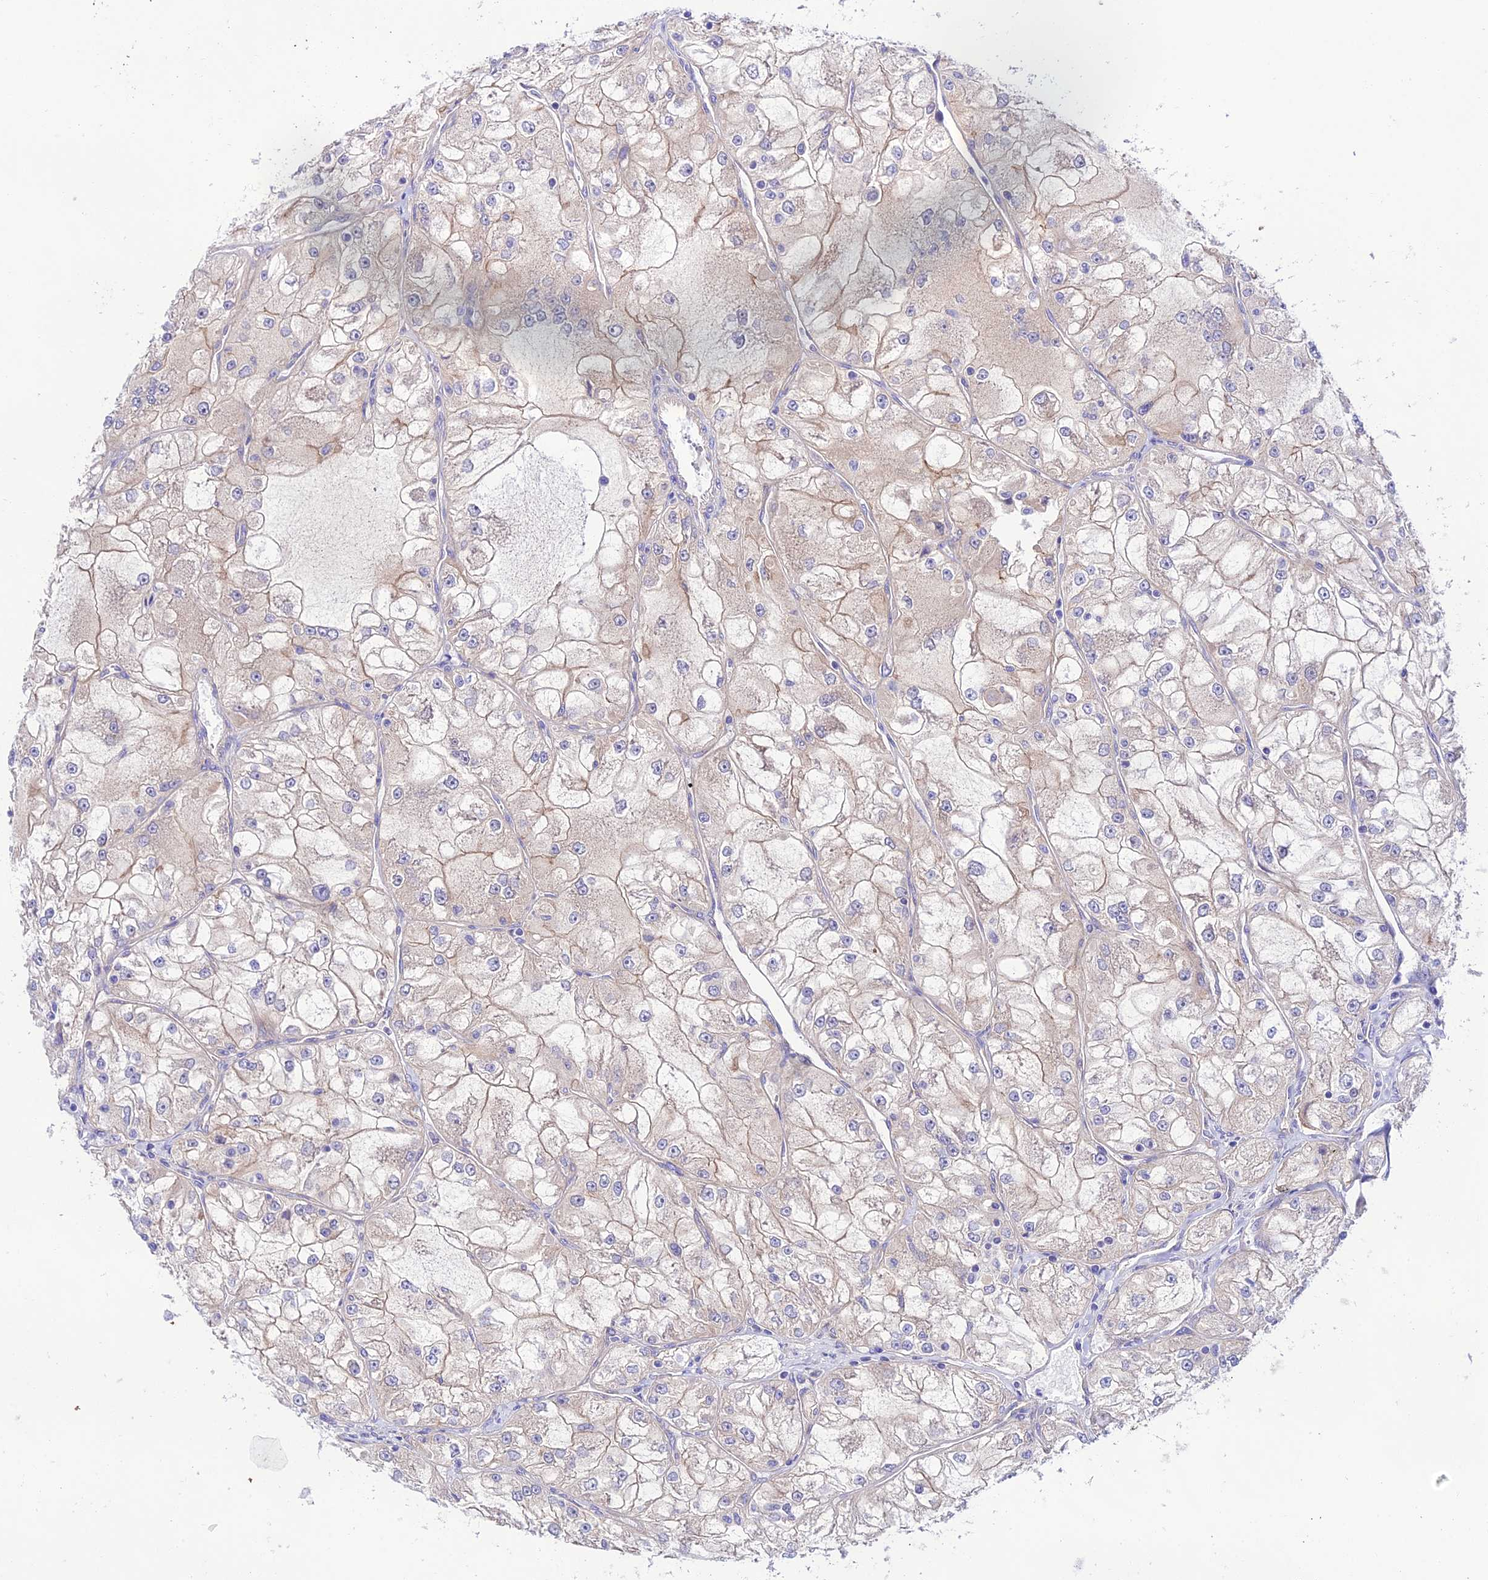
{"staining": {"intensity": "negative", "quantity": "none", "location": "none"}, "tissue": "renal cancer", "cell_type": "Tumor cells", "image_type": "cancer", "snomed": [{"axis": "morphology", "description": "Adenocarcinoma, NOS"}, {"axis": "topography", "description": "Kidney"}], "caption": "High magnification brightfield microscopy of renal adenocarcinoma stained with DAB (brown) and counterstained with hematoxylin (blue): tumor cells show no significant positivity.", "gene": "LACTB2", "patient": {"sex": "female", "age": 72}}